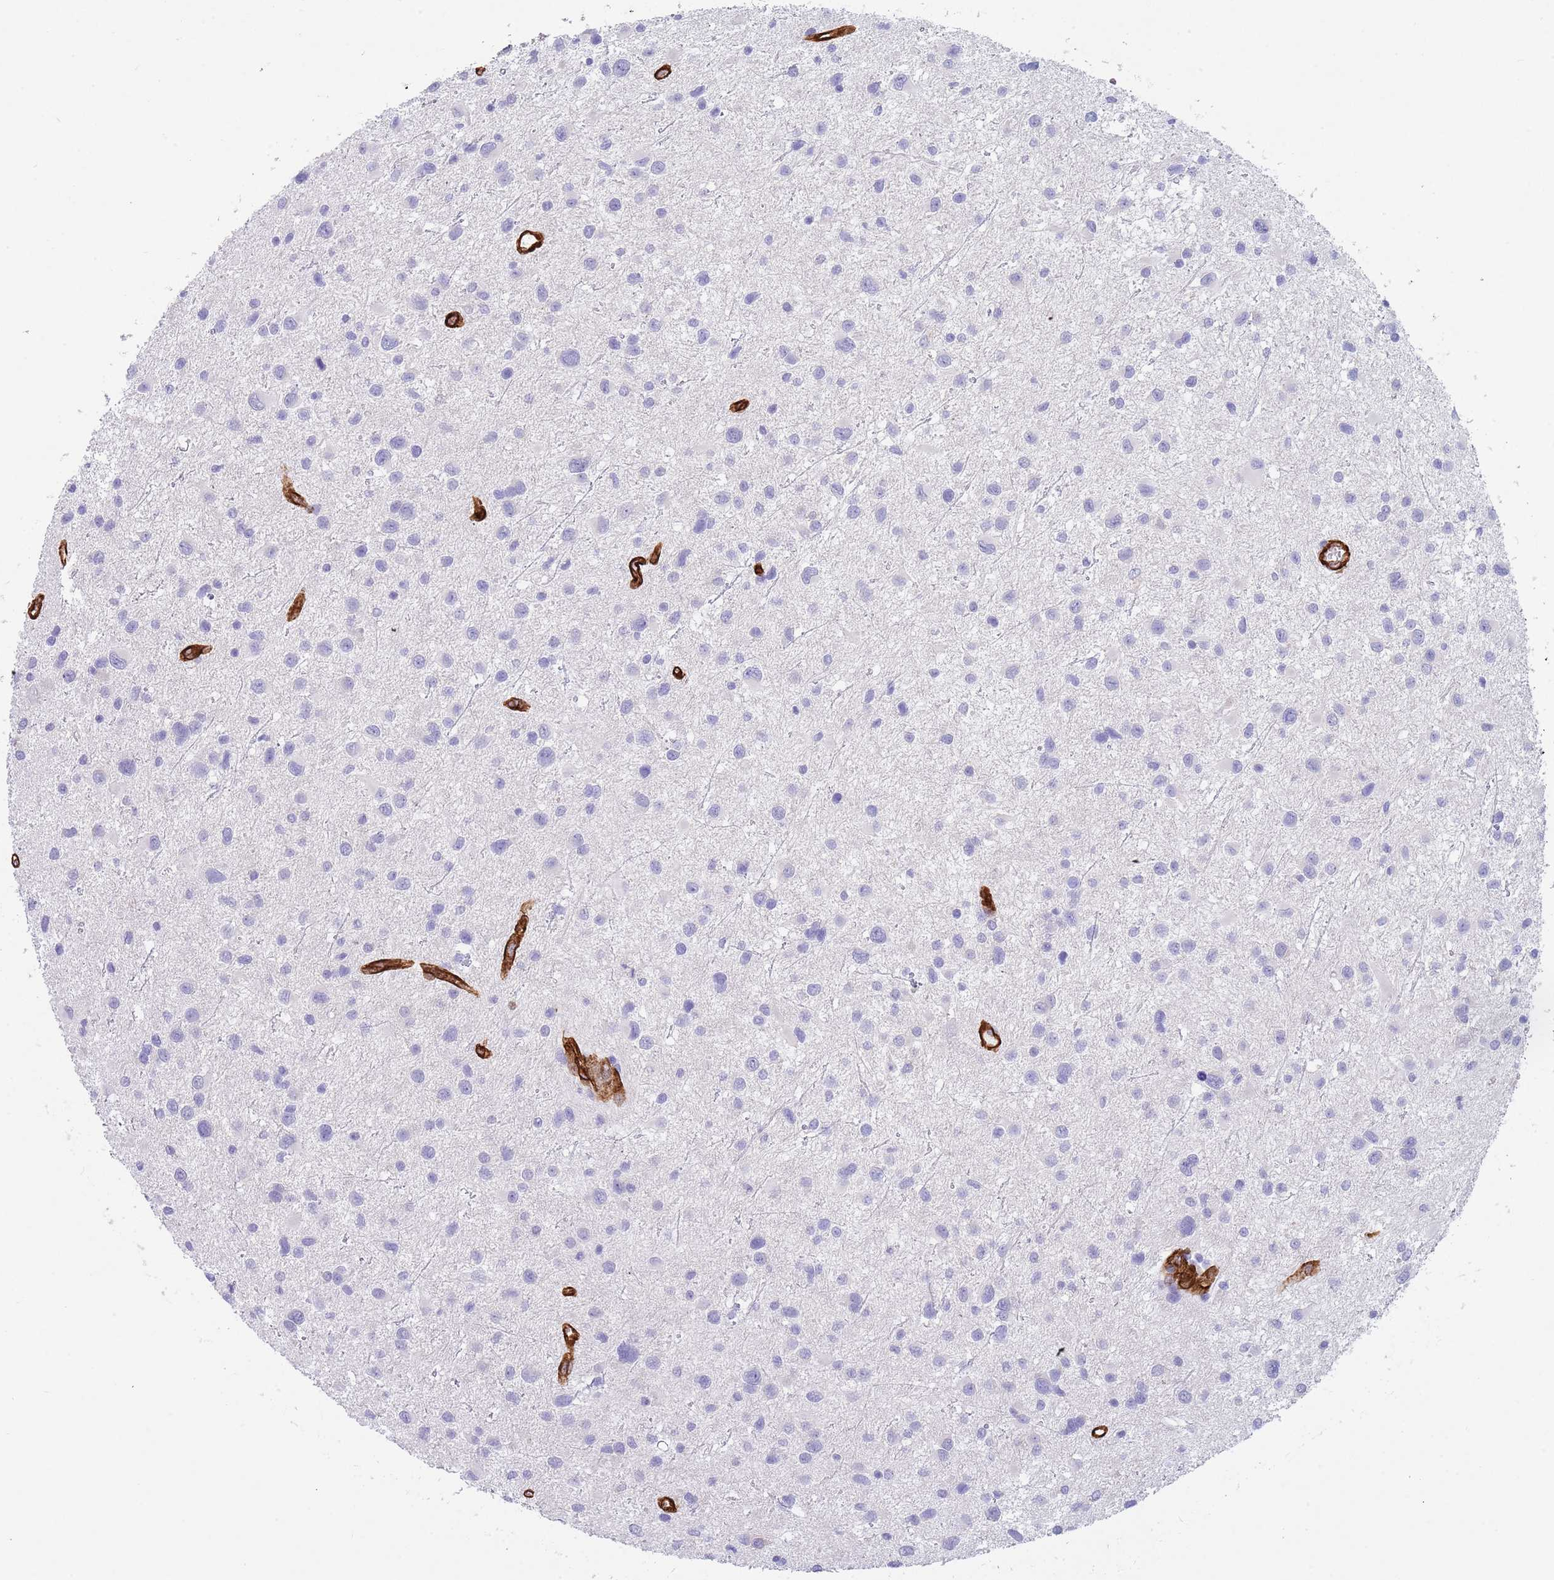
{"staining": {"intensity": "negative", "quantity": "none", "location": "none"}, "tissue": "glioma", "cell_type": "Tumor cells", "image_type": "cancer", "snomed": [{"axis": "morphology", "description": "Glioma, malignant, Low grade"}, {"axis": "topography", "description": "Brain"}], "caption": "The photomicrograph displays no significant positivity in tumor cells of malignant glioma (low-grade).", "gene": "CAV2", "patient": {"sex": "female", "age": 32}}